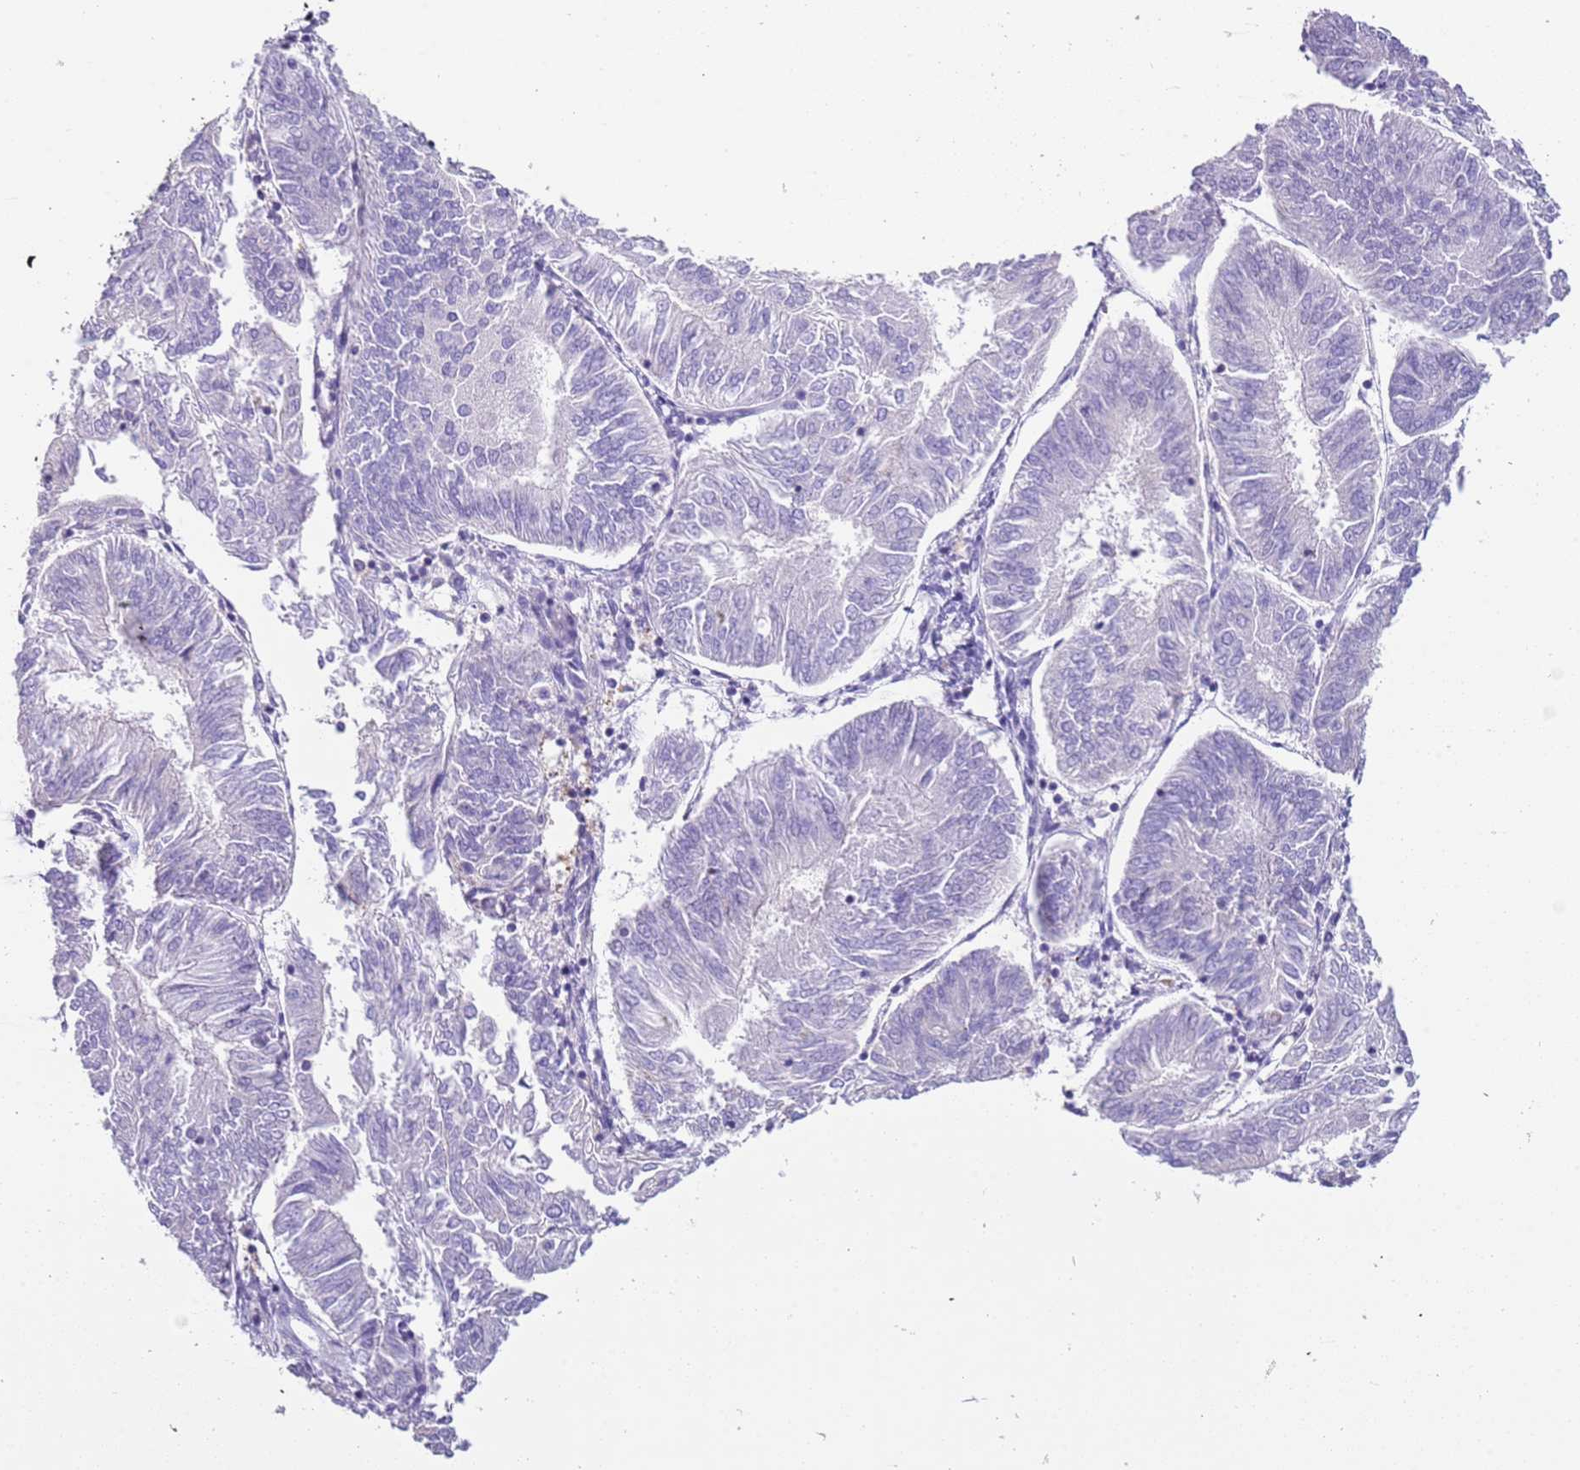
{"staining": {"intensity": "negative", "quantity": "none", "location": "none"}, "tissue": "endometrial cancer", "cell_type": "Tumor cells", "image_type": "cancer", "snomed": [{"axis": "morphology", "description": "Adenocarcinoma, NOS"}, {"axis": "topography", "description": "Endometrium"}], "caption": "The histopathology image displays no staining of tumor cells in endometrial adenocarcinoma.", "gene": "PCGF2", "patient": {"sex": "female", "age": 58}}